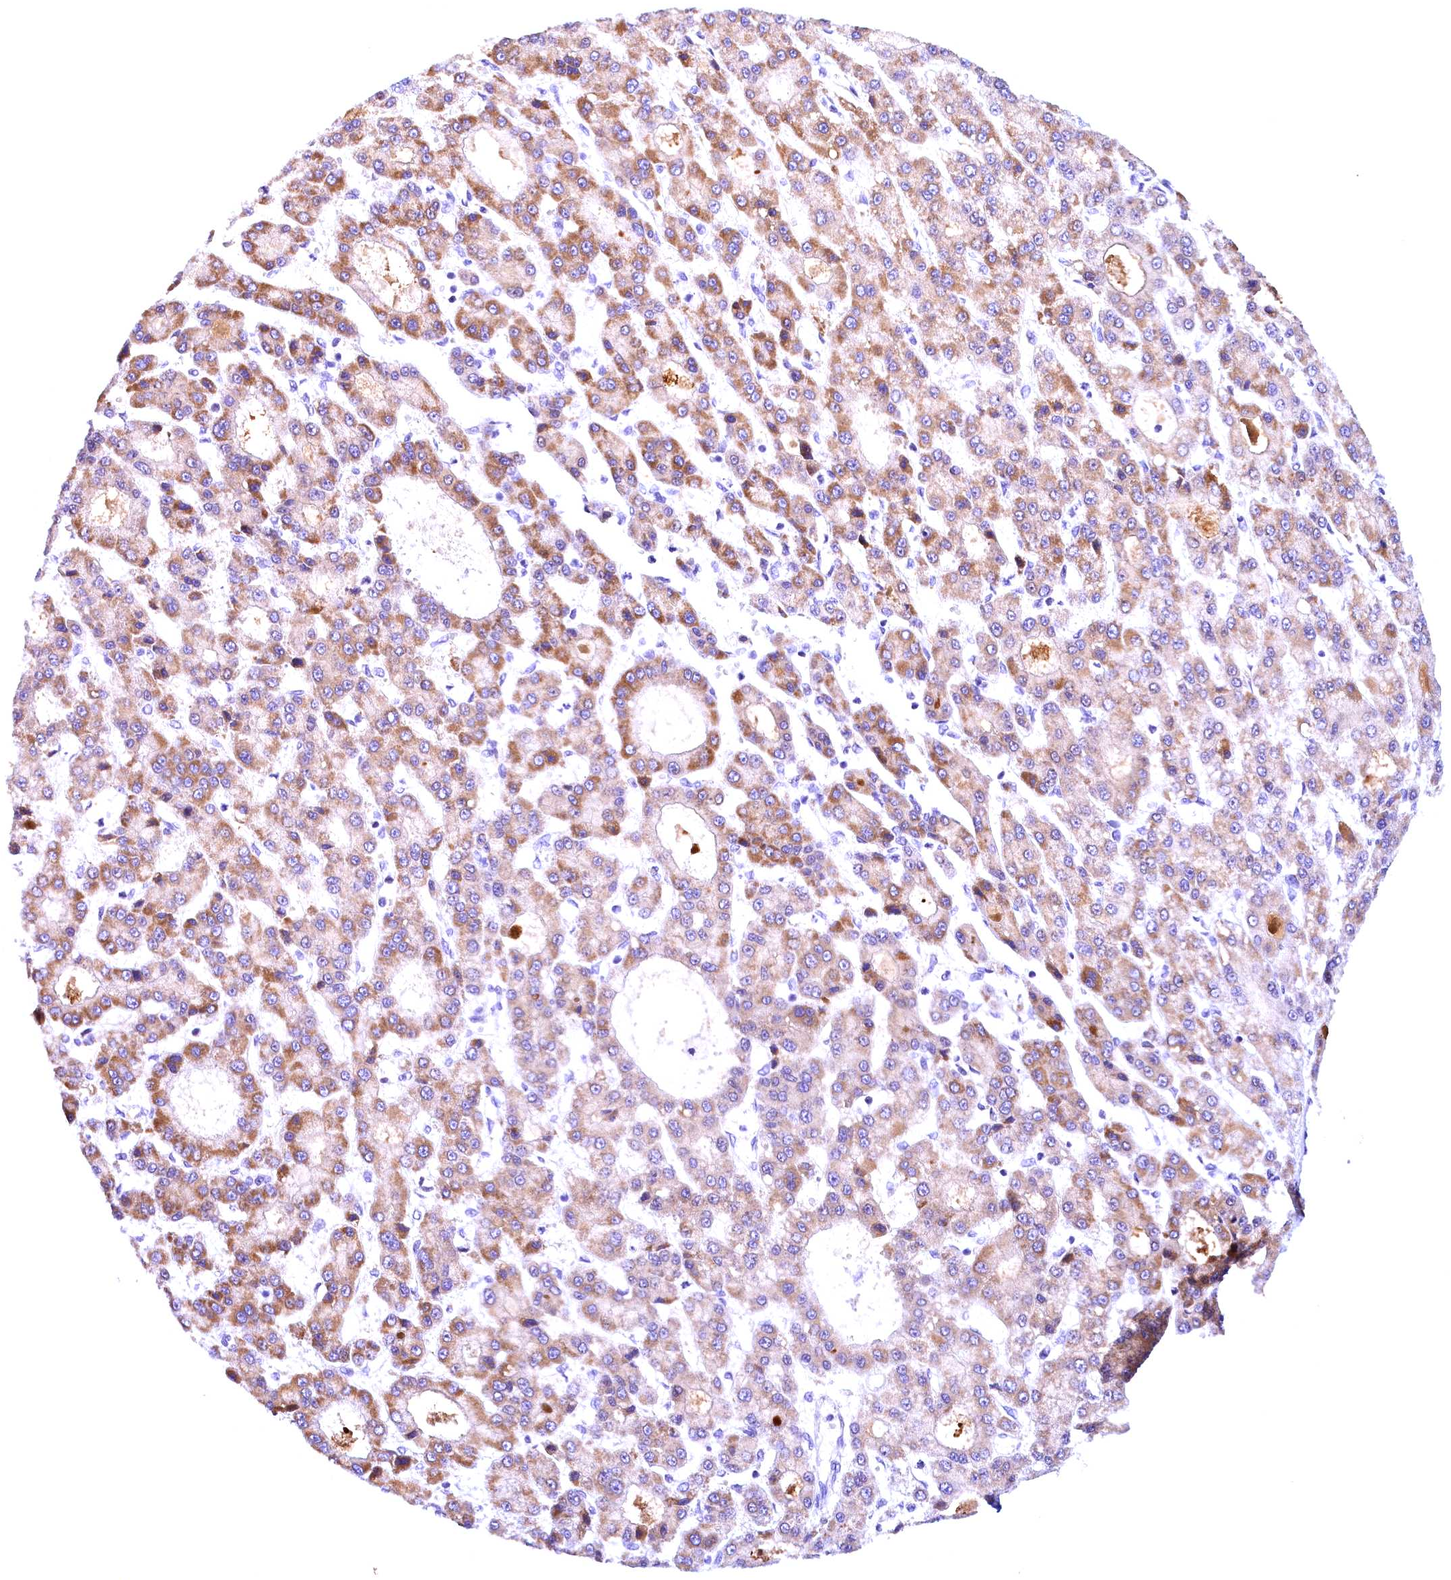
{"staining": {"intensity": "moderate", "quantity": "25%-75%", "location": "cytoplasmic/membranous"}, "tissue": "liver cancer", "cell_type": "Tumor cells", "image_type": "cancer", "snomed": [{"axis": "morphology", "description": "Carcinoma, Hepatocellular, NOS"}, {"axis": "topography", "description": "Liver"}], "caption": "Protein staining shows moderate cytoplasmic/membranous staining in about 25%-75% of tumor cells in liver cancer. (DAB (3,3'-diaminobenzidine) = brown stain, brightfield microscopy at high magnification).", "gene": "CCDC106", "patient": {"sex": "male", "age": 70}}